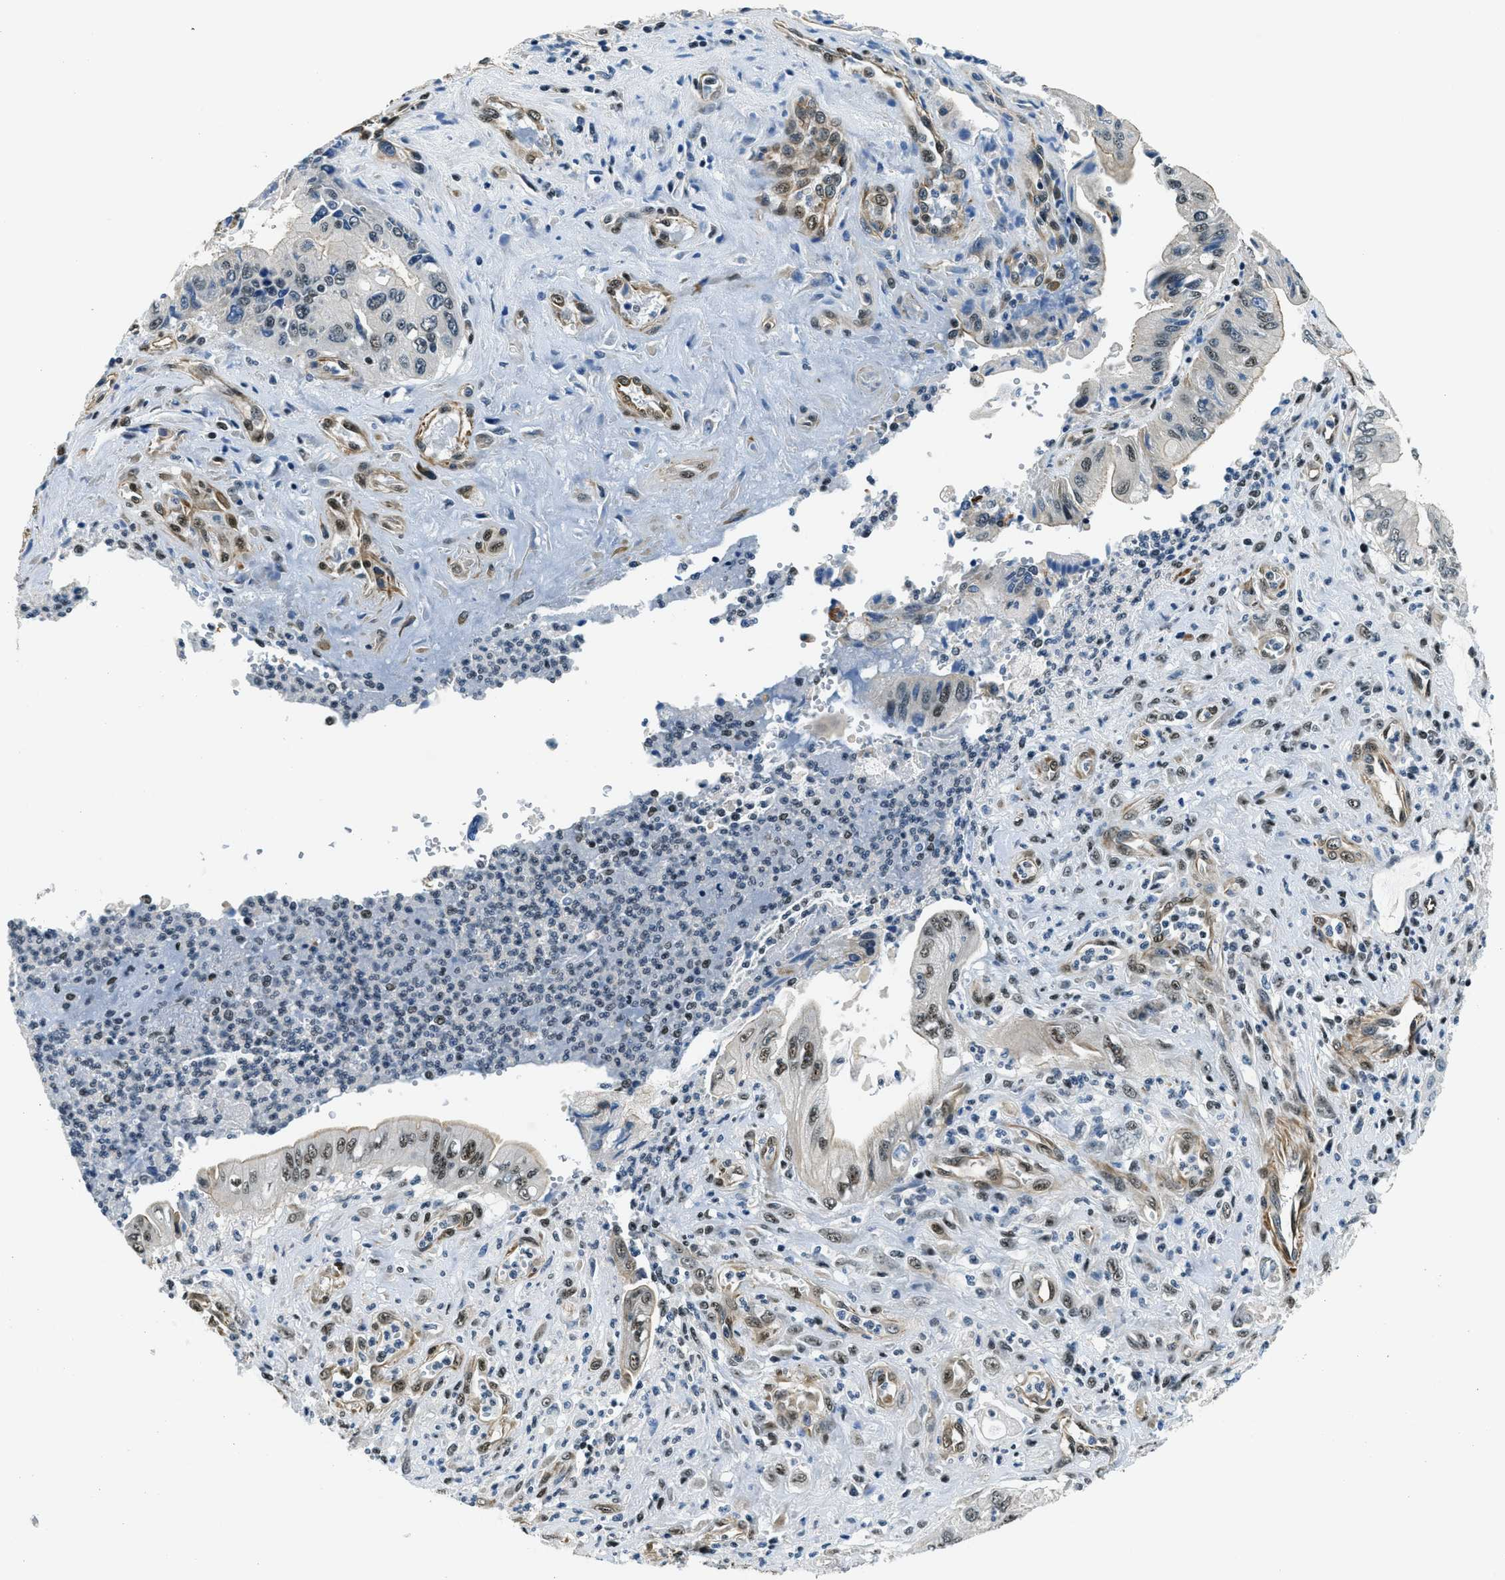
{"staining": {"intensity": "moderate", "quantity": "<25%", "location": "nuclear"}, "tissue": "pancreatic cancer", "cell_type": "Tumor cells", "image_type": "cancer", "snomed": [{"axis": "morphology", "description": "Adenocarcinoma, NOS"}, {"axis": "topography", "description": "Pancreas"}], "caption": "A micrograph of pancreatic cancer stained for a protein reveals moderate nuclear brown staining in tumor cells.", "gene": "CFAP36", "patient": {"sex": "female", "age": 73}}